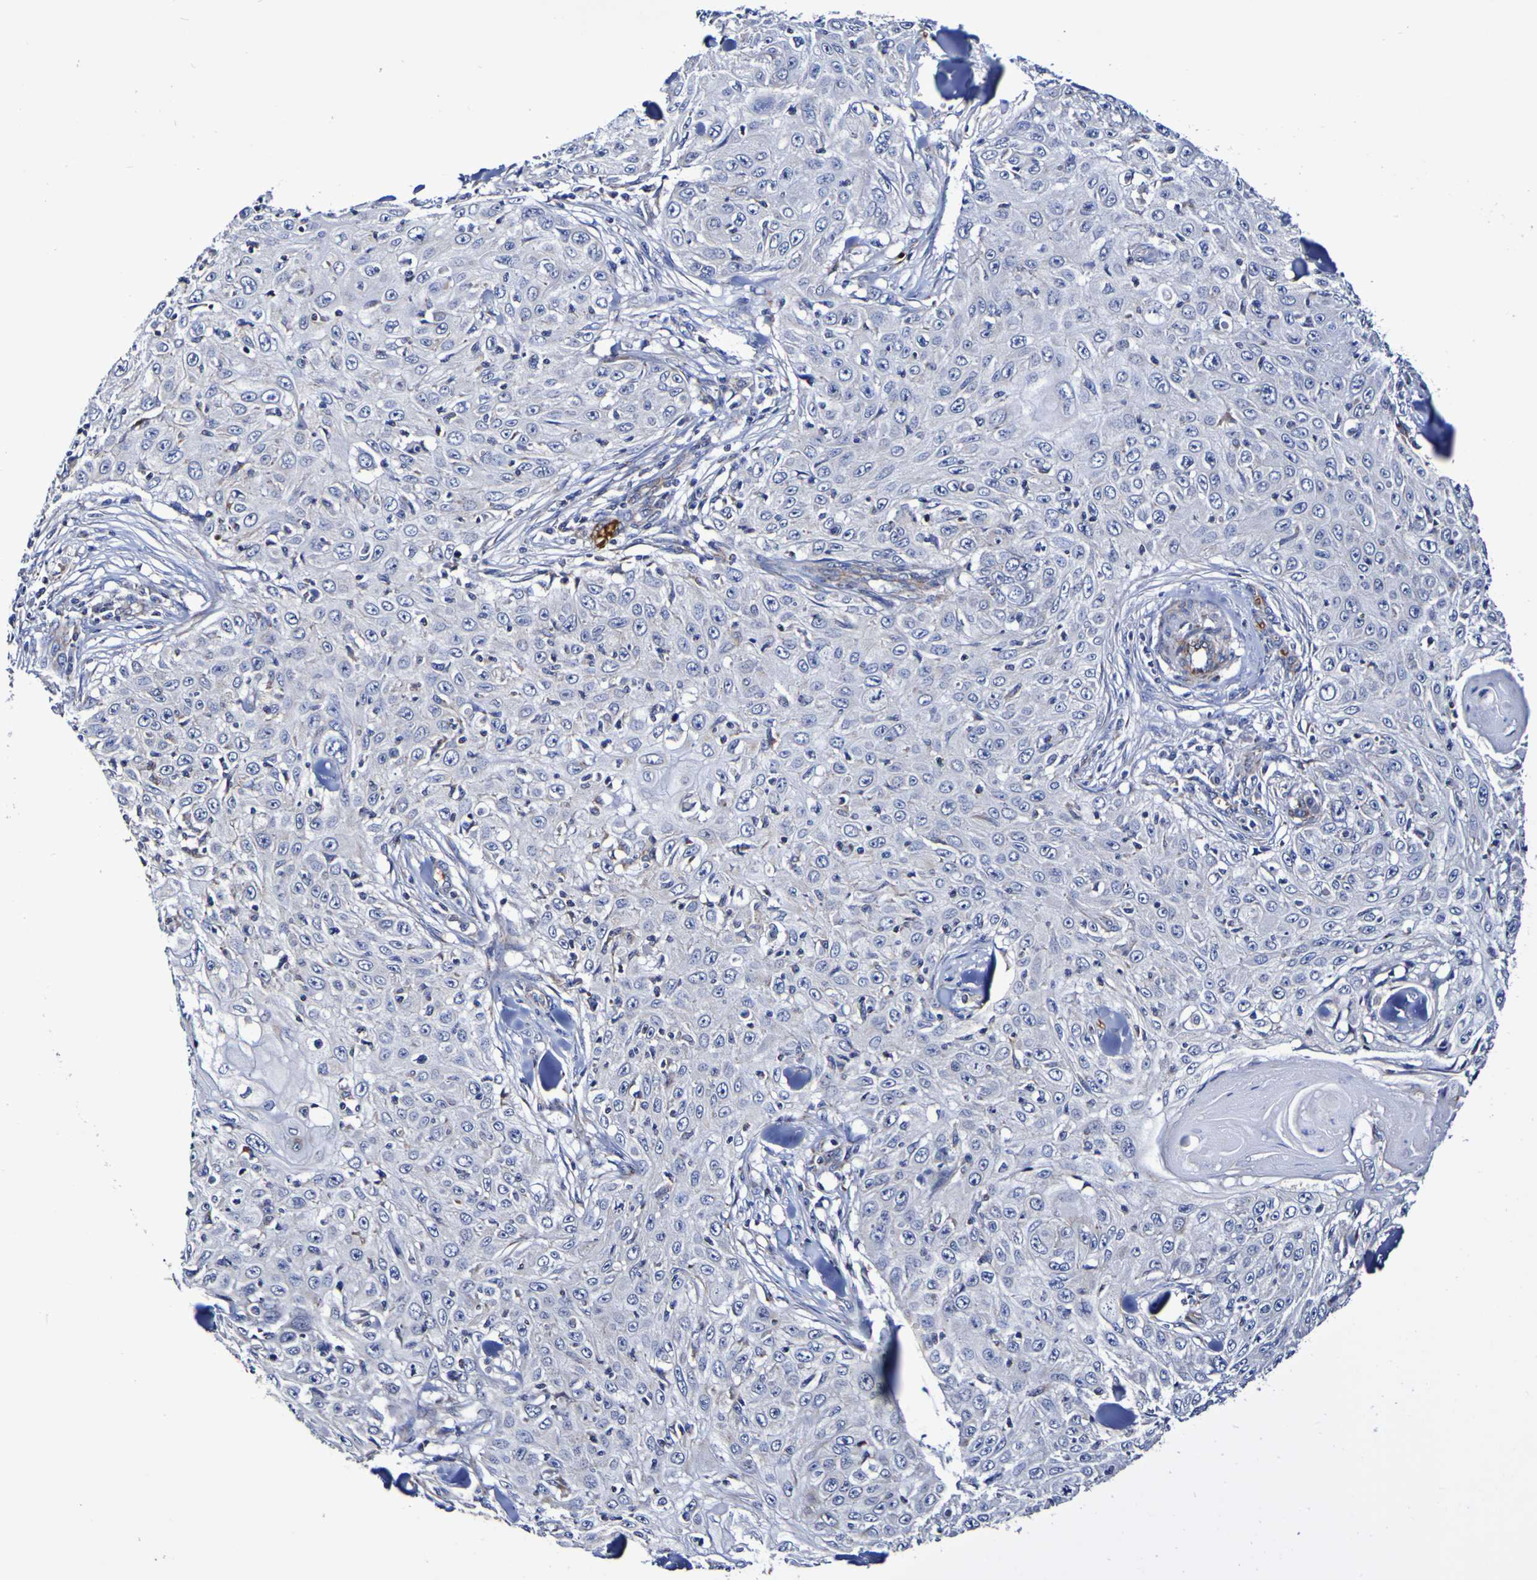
{"staining": {"intensity": "negative", "quantity": "none", "location": "none"}, "tissue": "skin cancer", "cell_type": "Tumor cells", "image_type": "cancer", "snomed": [{"axis": "morphology", "description": "Squamous cell carcinoma, NOS"}, {"axis": "topography", "description": "Skin"}], "caption": "Tumor cells show no significant protein positivity in squamous cell carcinoma (skin). (Immunohistochemistry, brightfield microscopy, high magnification).", "gene": "WNT4", "patient": {"sex": "male", "age": 86}}